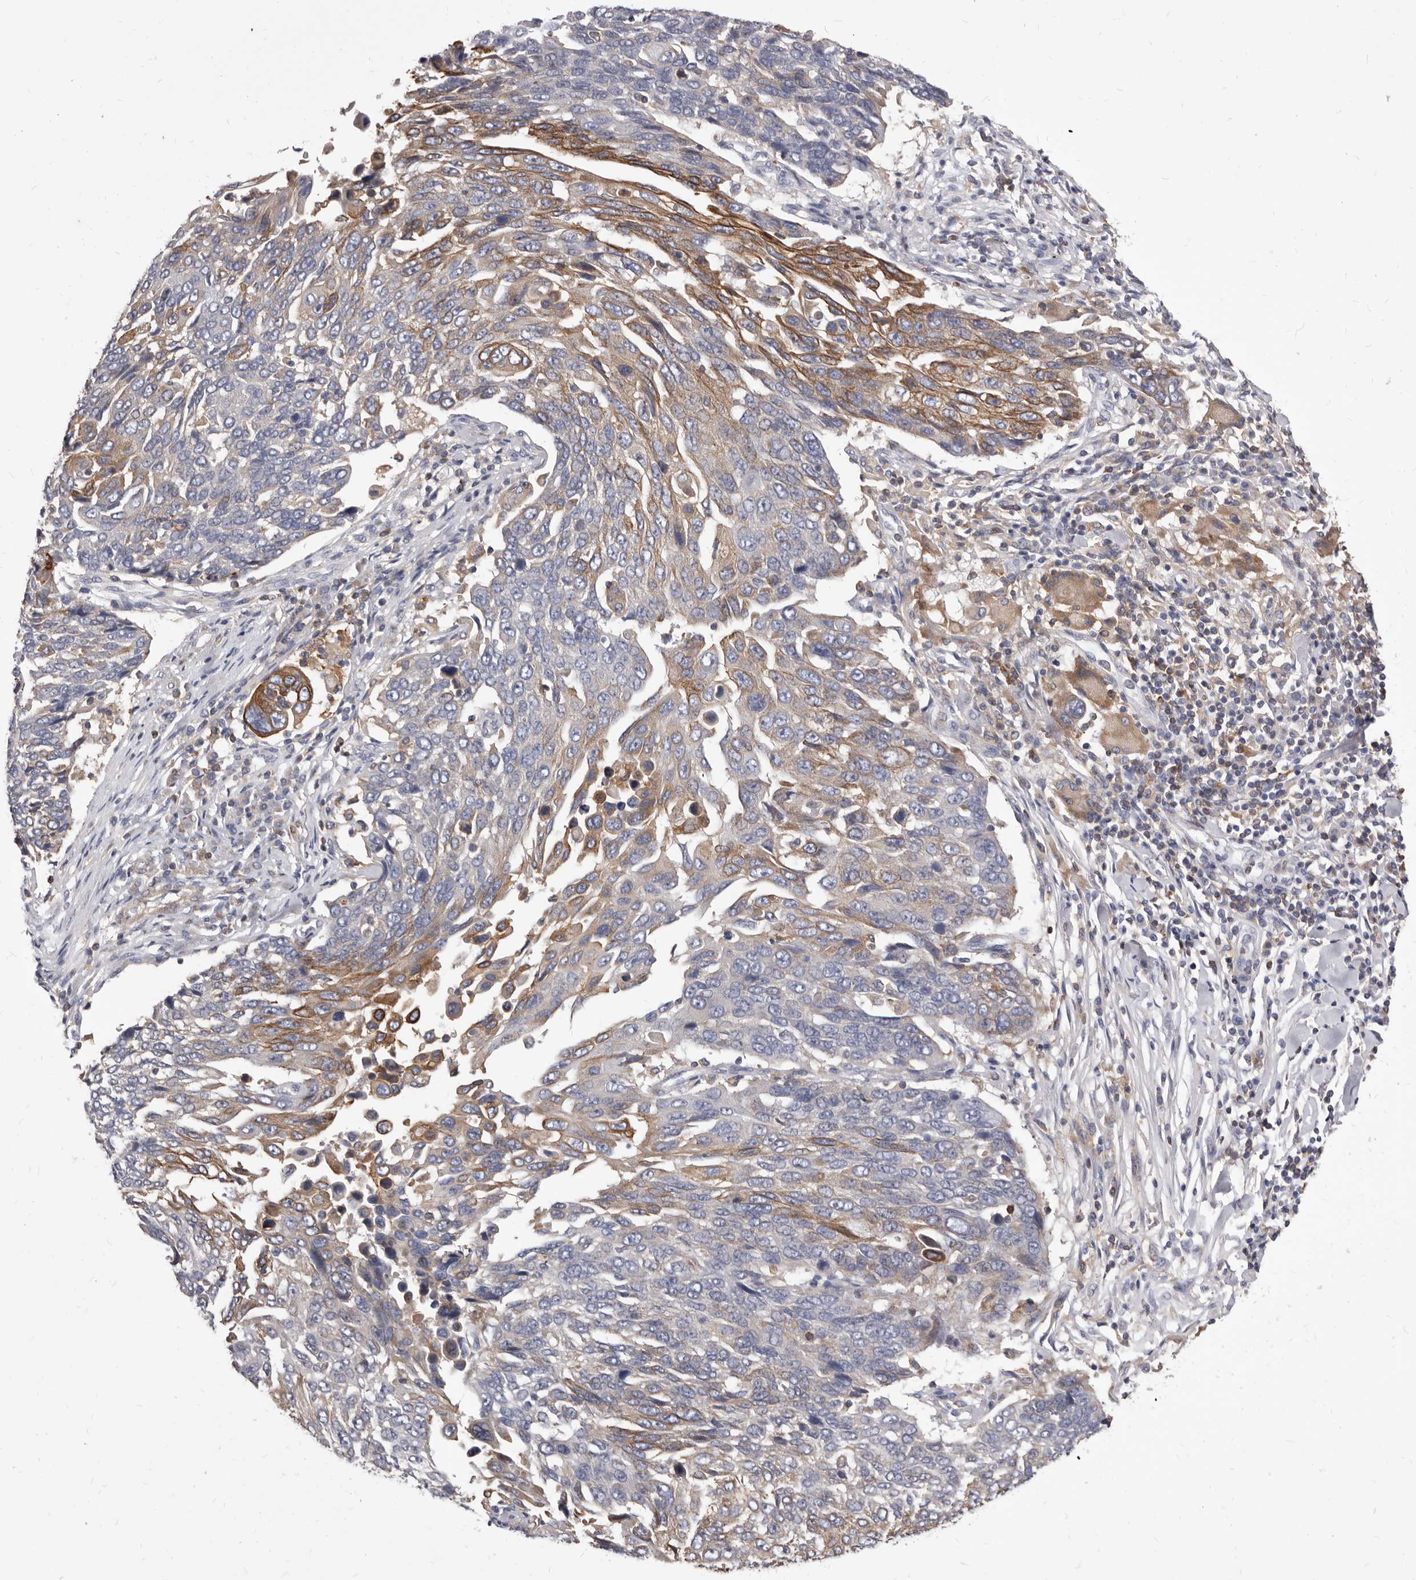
{"staining": {"intensity": "moderate", "quantity": "25%-75%", "location": "cytoplasmic/membranous"}, "tissue": "lung cancer", "cell_type": "Tumor cells", "image_type": "cancer", "snomed": [{"axis": "morphology", "description": "Squamous cell carcinoma, NOS"}, {"axis": "topography", "description": "Lung"}], "caption": "Protein staining exhibits moderate cytoplasmic/membranous staining in approximately 25%-75% of tumor cells in squamous cell carcinoma (lung). (DAB (3,3'-diaminobenzidine) = brown stain, brightfield microscopy at high magnification).", "gene": "NIBAN1", "patient": {"sex": "male", "age": 66}}